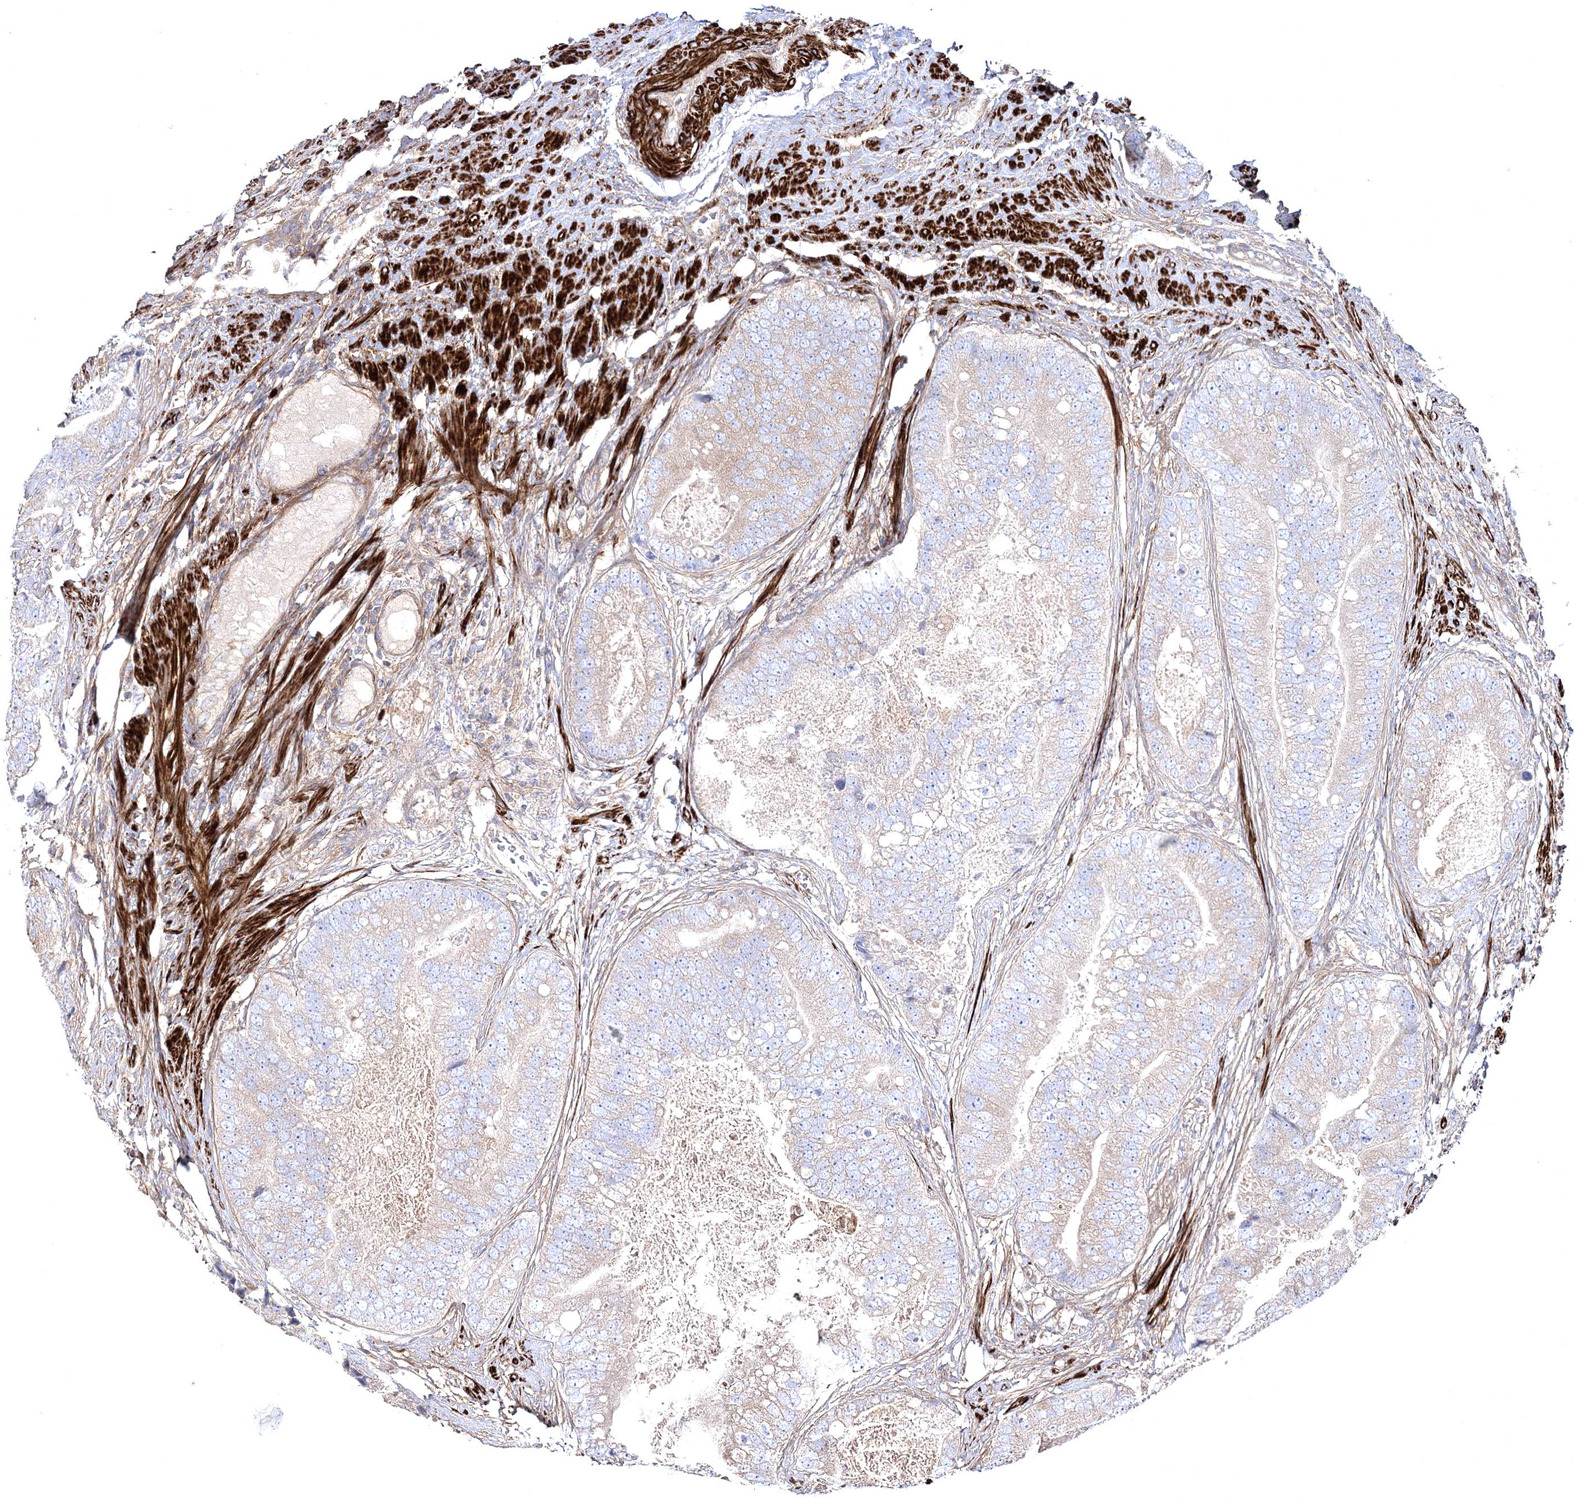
{"staining": {"intensity": "weak", "quantity": "<25%", "location": "cytoplasmic/membranous"}, "tissue": "prostate cancer", "cell_type": "Tumor cells", "image_type": "cancer", "snomed": [{"axis": "morphology", "description": "Adenocarcinoma, High grade"}, {"axis": "topography", "description": "Prostate"}], "caption": "Immunohistochemistry (IHC) photomicrograph of neoplastic tissue: adenocarcinoma (high-grade) (prostate) stained with DAB (3,3'-diaminobenzidine) shows no significant protein staining in tumor cells.", "gene": "ZSWIM6", "patient": {"sex": "male", "age": 70}}